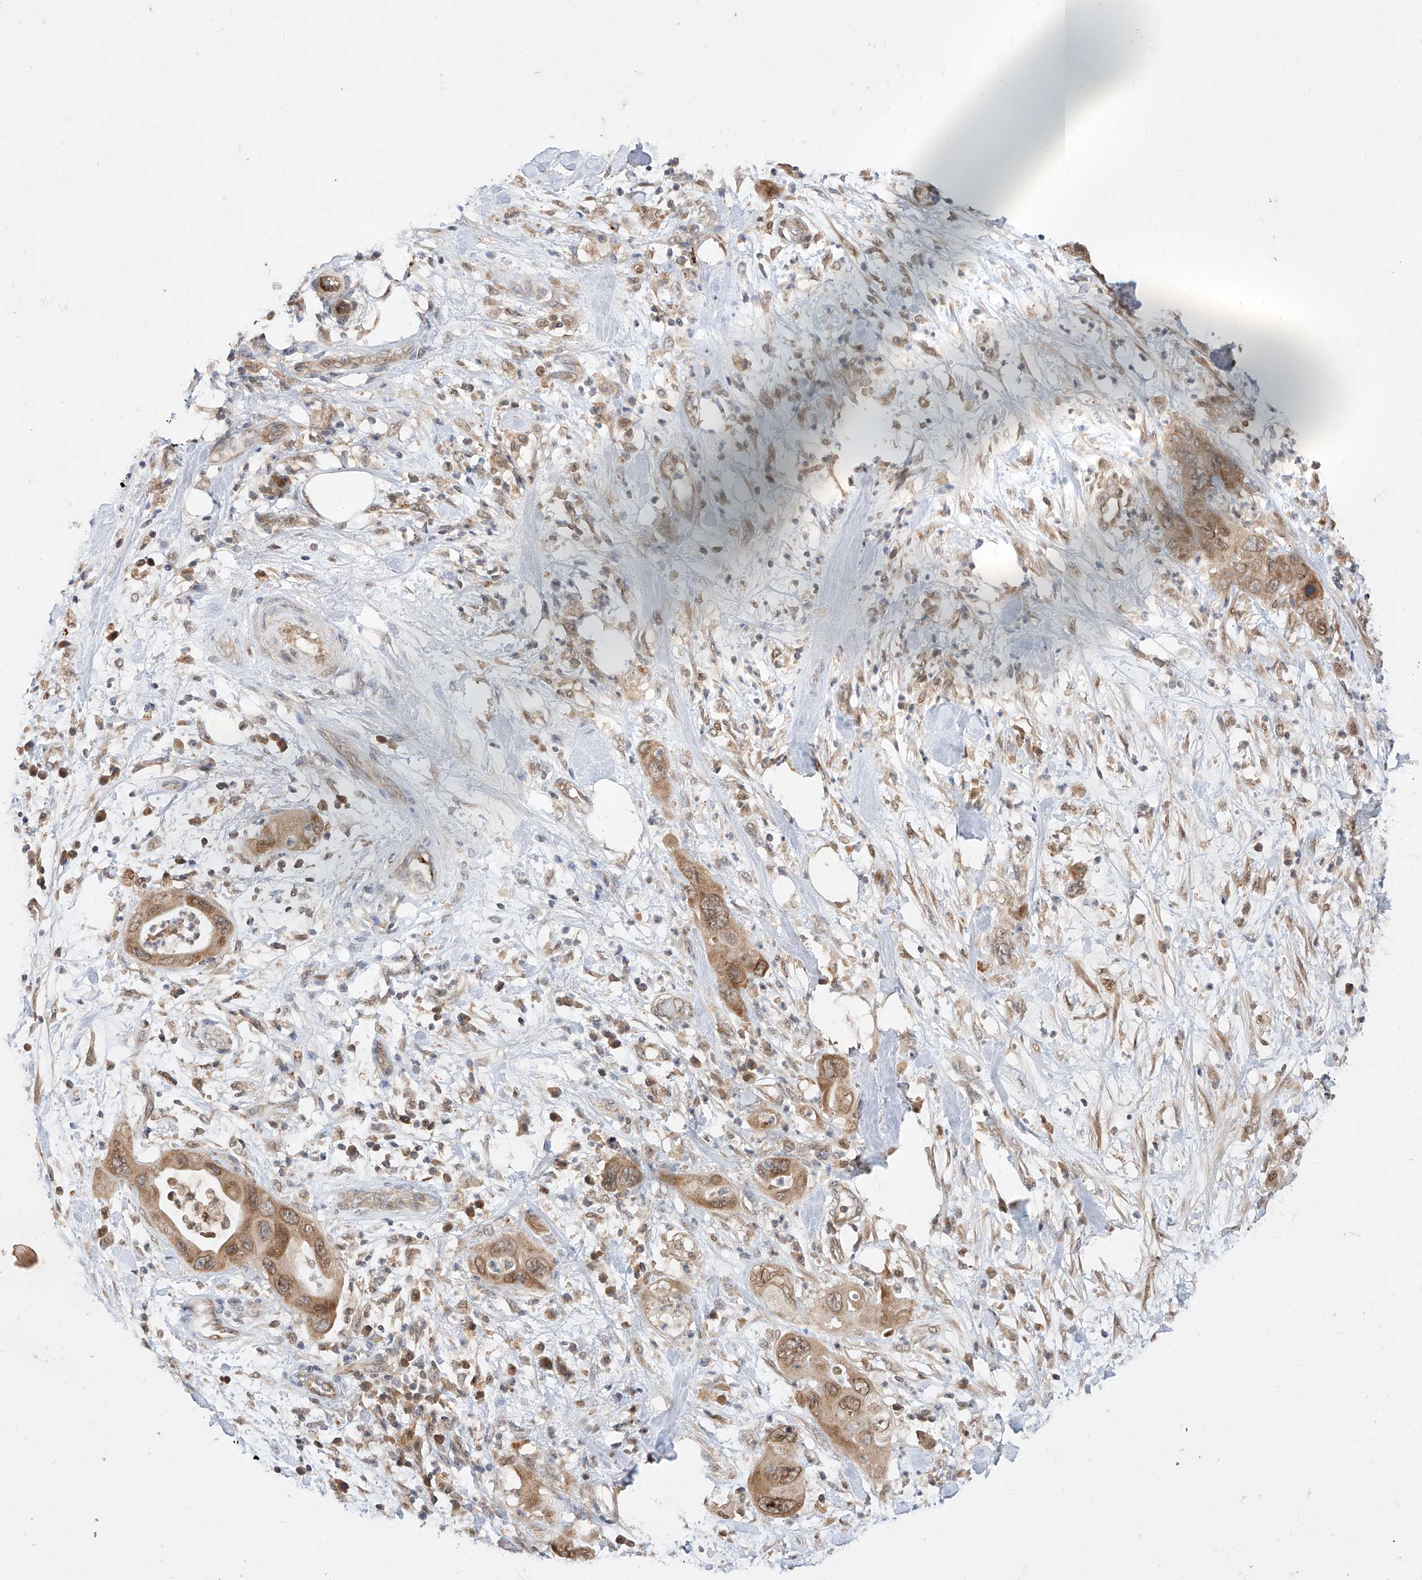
{"staining": {"intensity": "moderate", "quantity": ">75%", "location": "cytoplasmic/membranous,nuclear"}, "tissue": "pancreatic cancer", "cell_type": "Tumor cells", "image_type": "cancer", "snomed": [{"axis": "morphology", "description": "Adenocarcinoma, NOS"}, {"axis": "topography", "description": "Pancreas"}], "caption": "Pancreatic adenocarcinoma stained with a brown dye reveals moderate cytoplasmic/membranous and nuclear positive expression in approximately >75% of tumor cells.", "gene": "DIRAS3", "patient": {"sex": "female", "age": 71}}